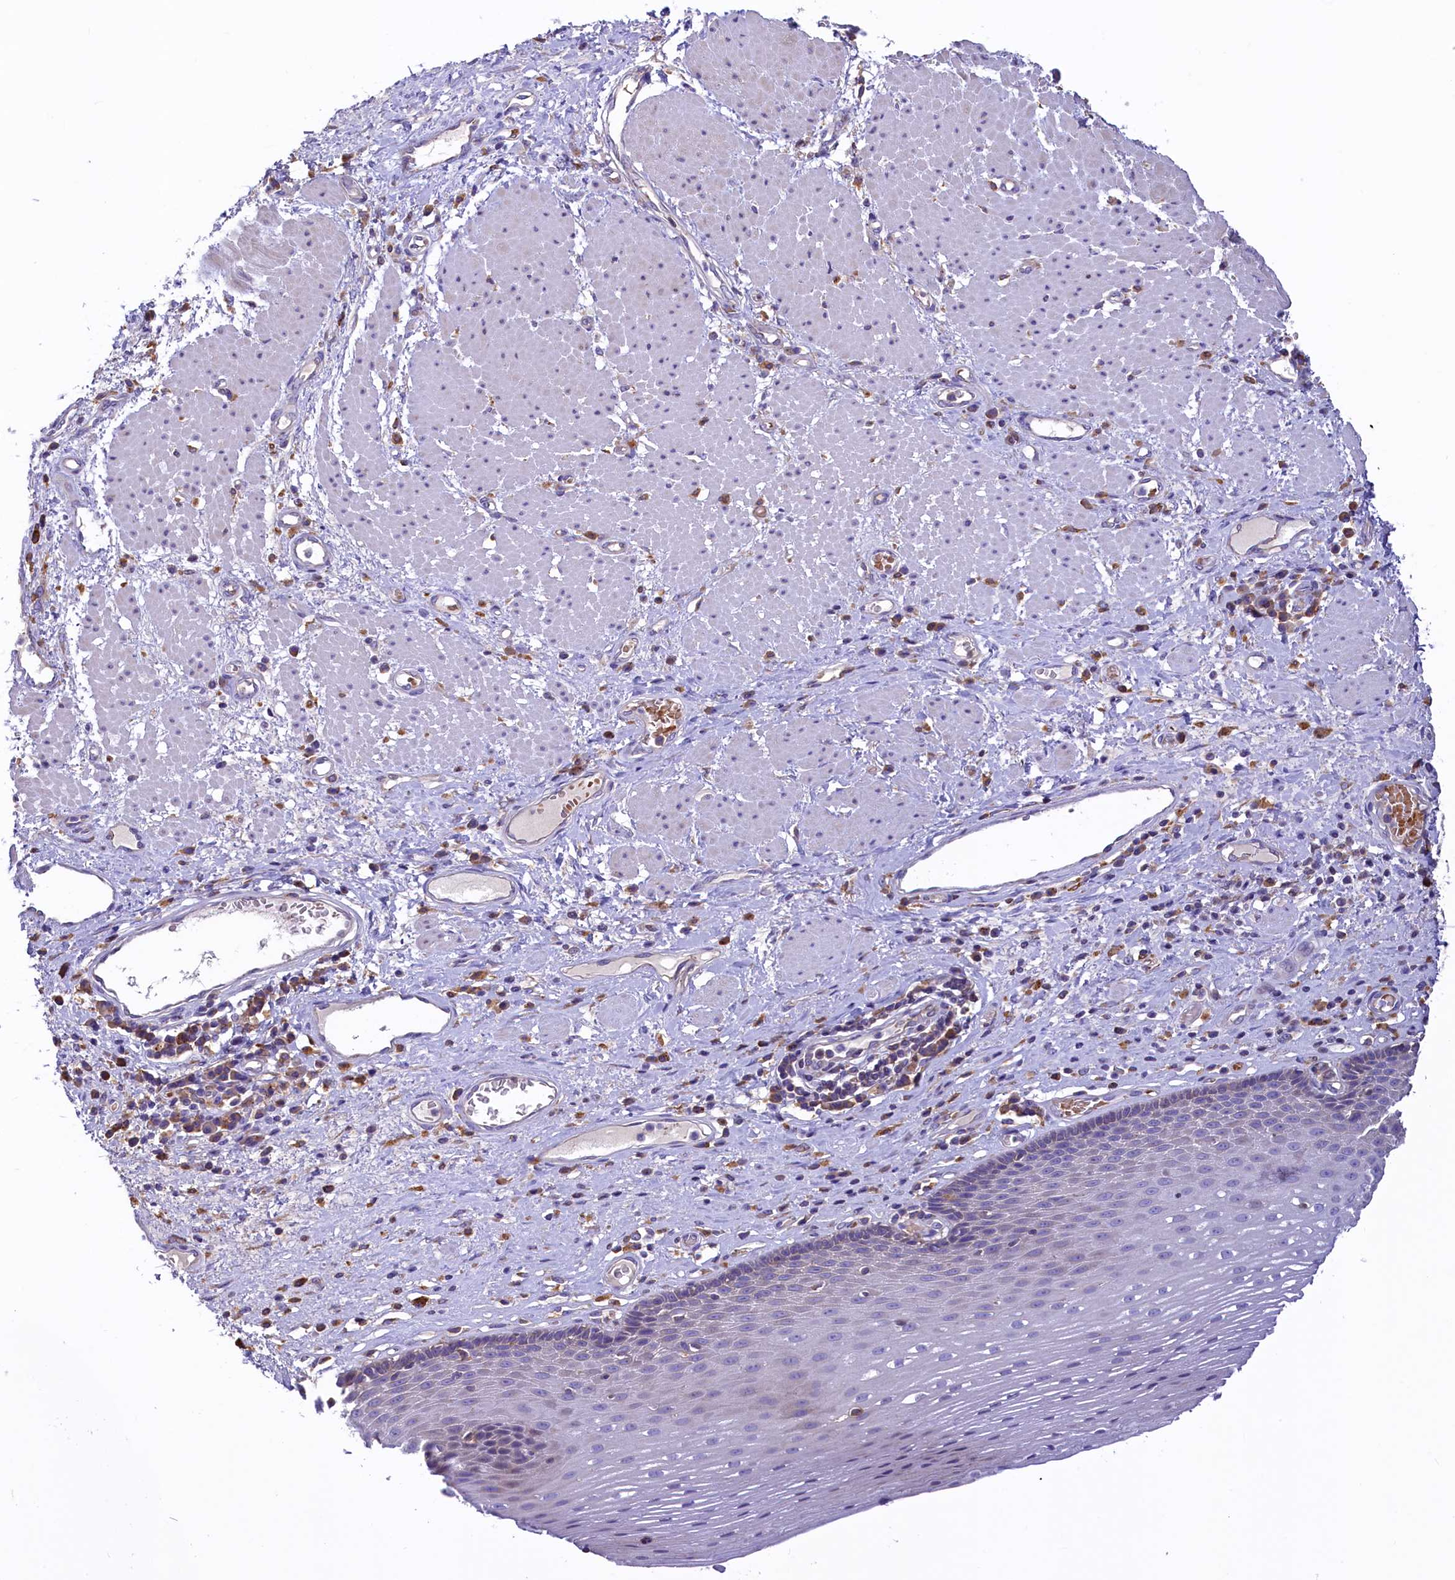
{"staining": {"intensity": "negative", "quantity": "none", "location": "none"}, "tissue": "esophagus", "cell_type": "Squamous epithelial cells", "image_type": "normal", "snomed": [{"axis": "morphology", "description": "Normal tissue, NOS"}, {"axis": "morphology", "description": "Adenocarcinoma, NOS"}, {"axis": "topography", "description": "Esophagus"}], "caption": "Immunohistochemistry image of unremarkable esophagus stained for a protein (brown), which reveals no expression in squamous epithelial cells.", "gene": "HPS6", "patient": {"sex": "male", "age": 62}}